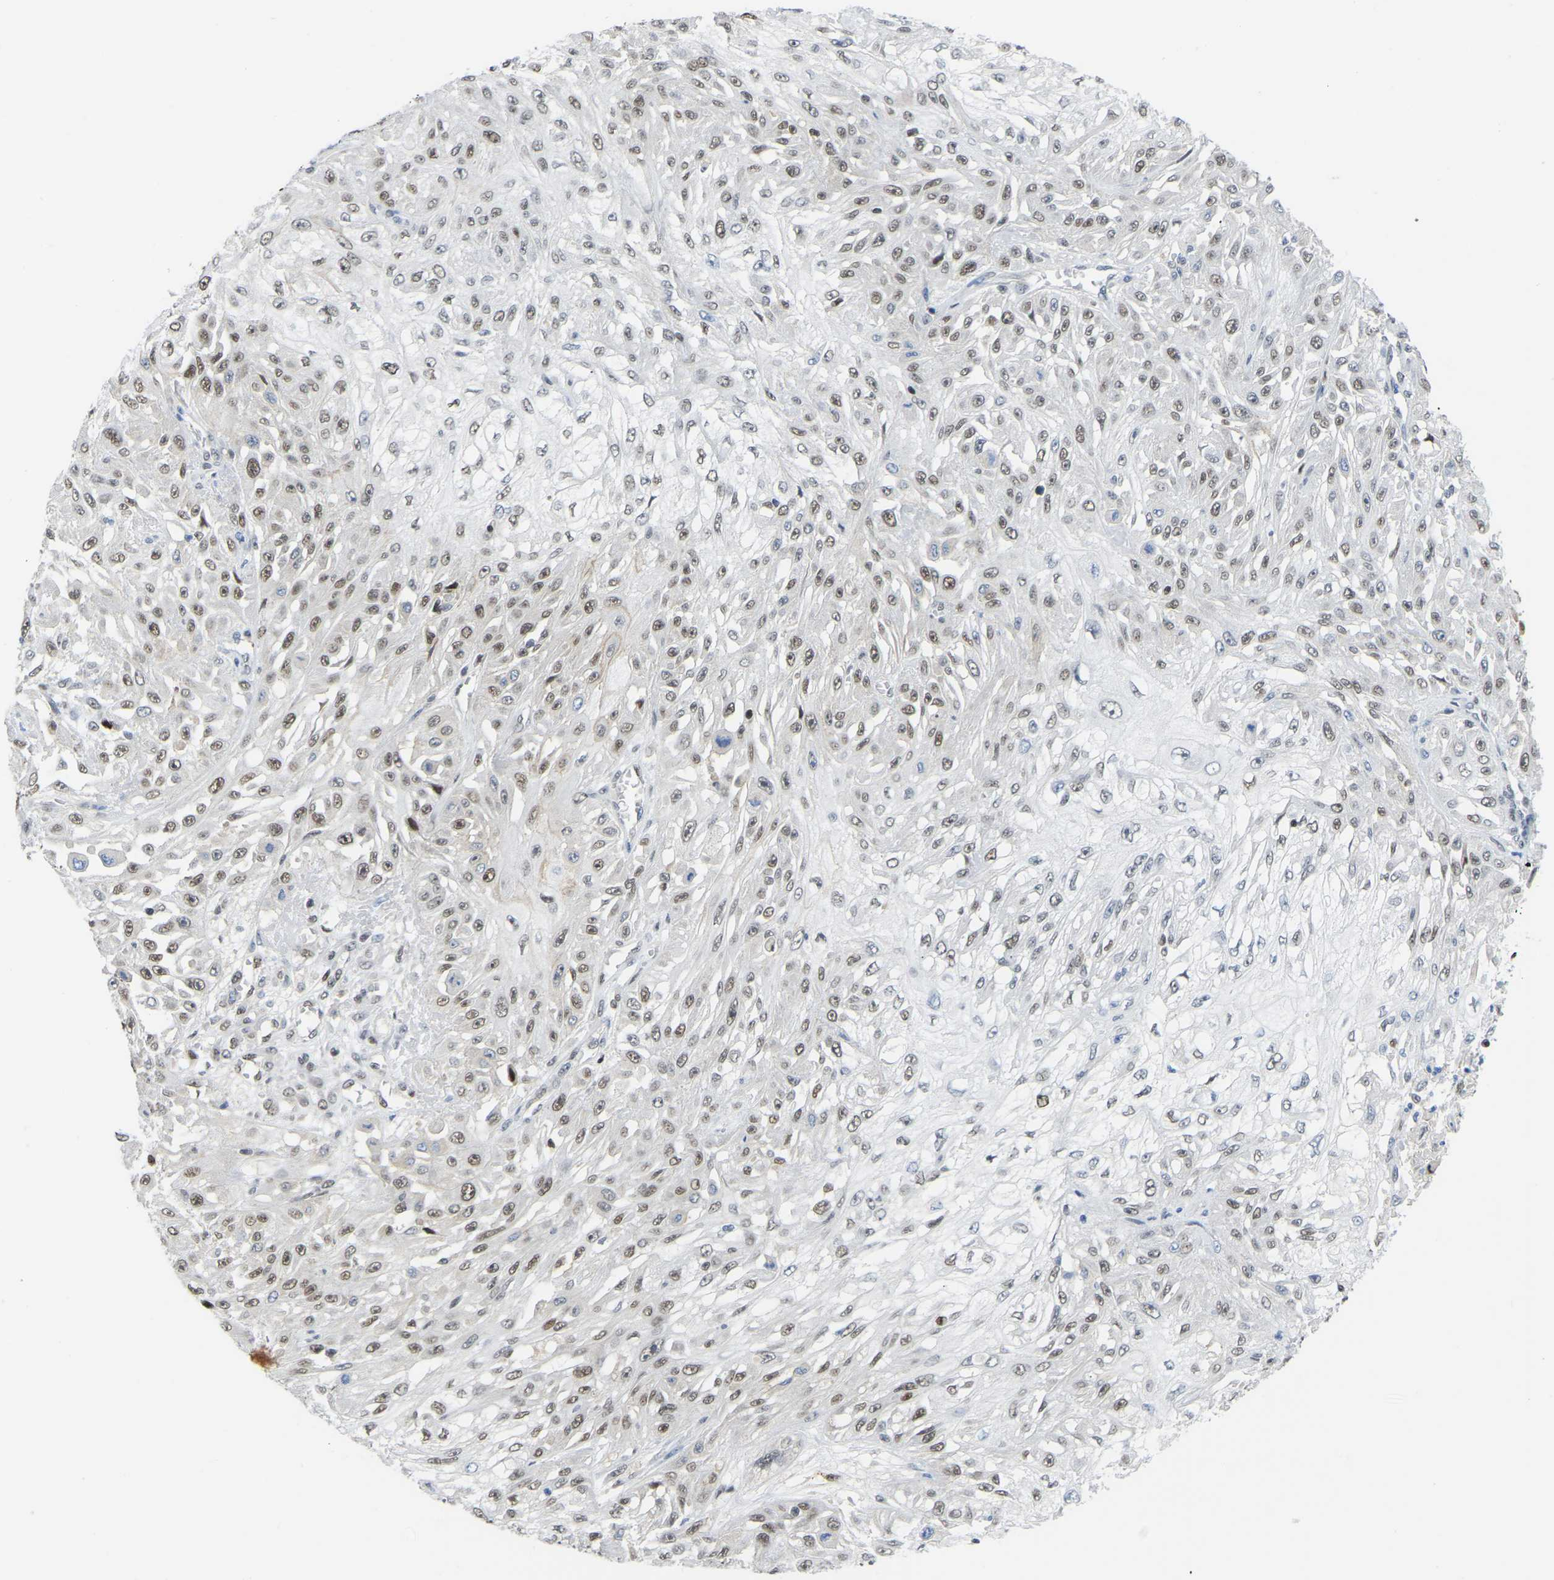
{"staining": {"intensity": "weak", "quantity": ">75%", "location": "nuclear"}, "tissue": "skin cancer", "cell_type": "Tumor cells", "image_type": "cancer", "snomed": [{"axis": "morphology", "description": "Squamous cell carcinoma, NOS"}, {"axis": "morphology", "description": "Squamous cell carcinoma, metastatic, NOS"}, {"axis": "topography", "description": "Skin"}, {"axis": "topography", "description": "Lymph node"}], "caption": "Immunohistochemistry (IHC) (DAB) staining of metastatic squamous cell carcinoma (skin) reveals weak nuclear protein expression in approximately >75% of tumor cells.", "gene": "KLRG2", "patient": {"sex": "male", "age": 75}}